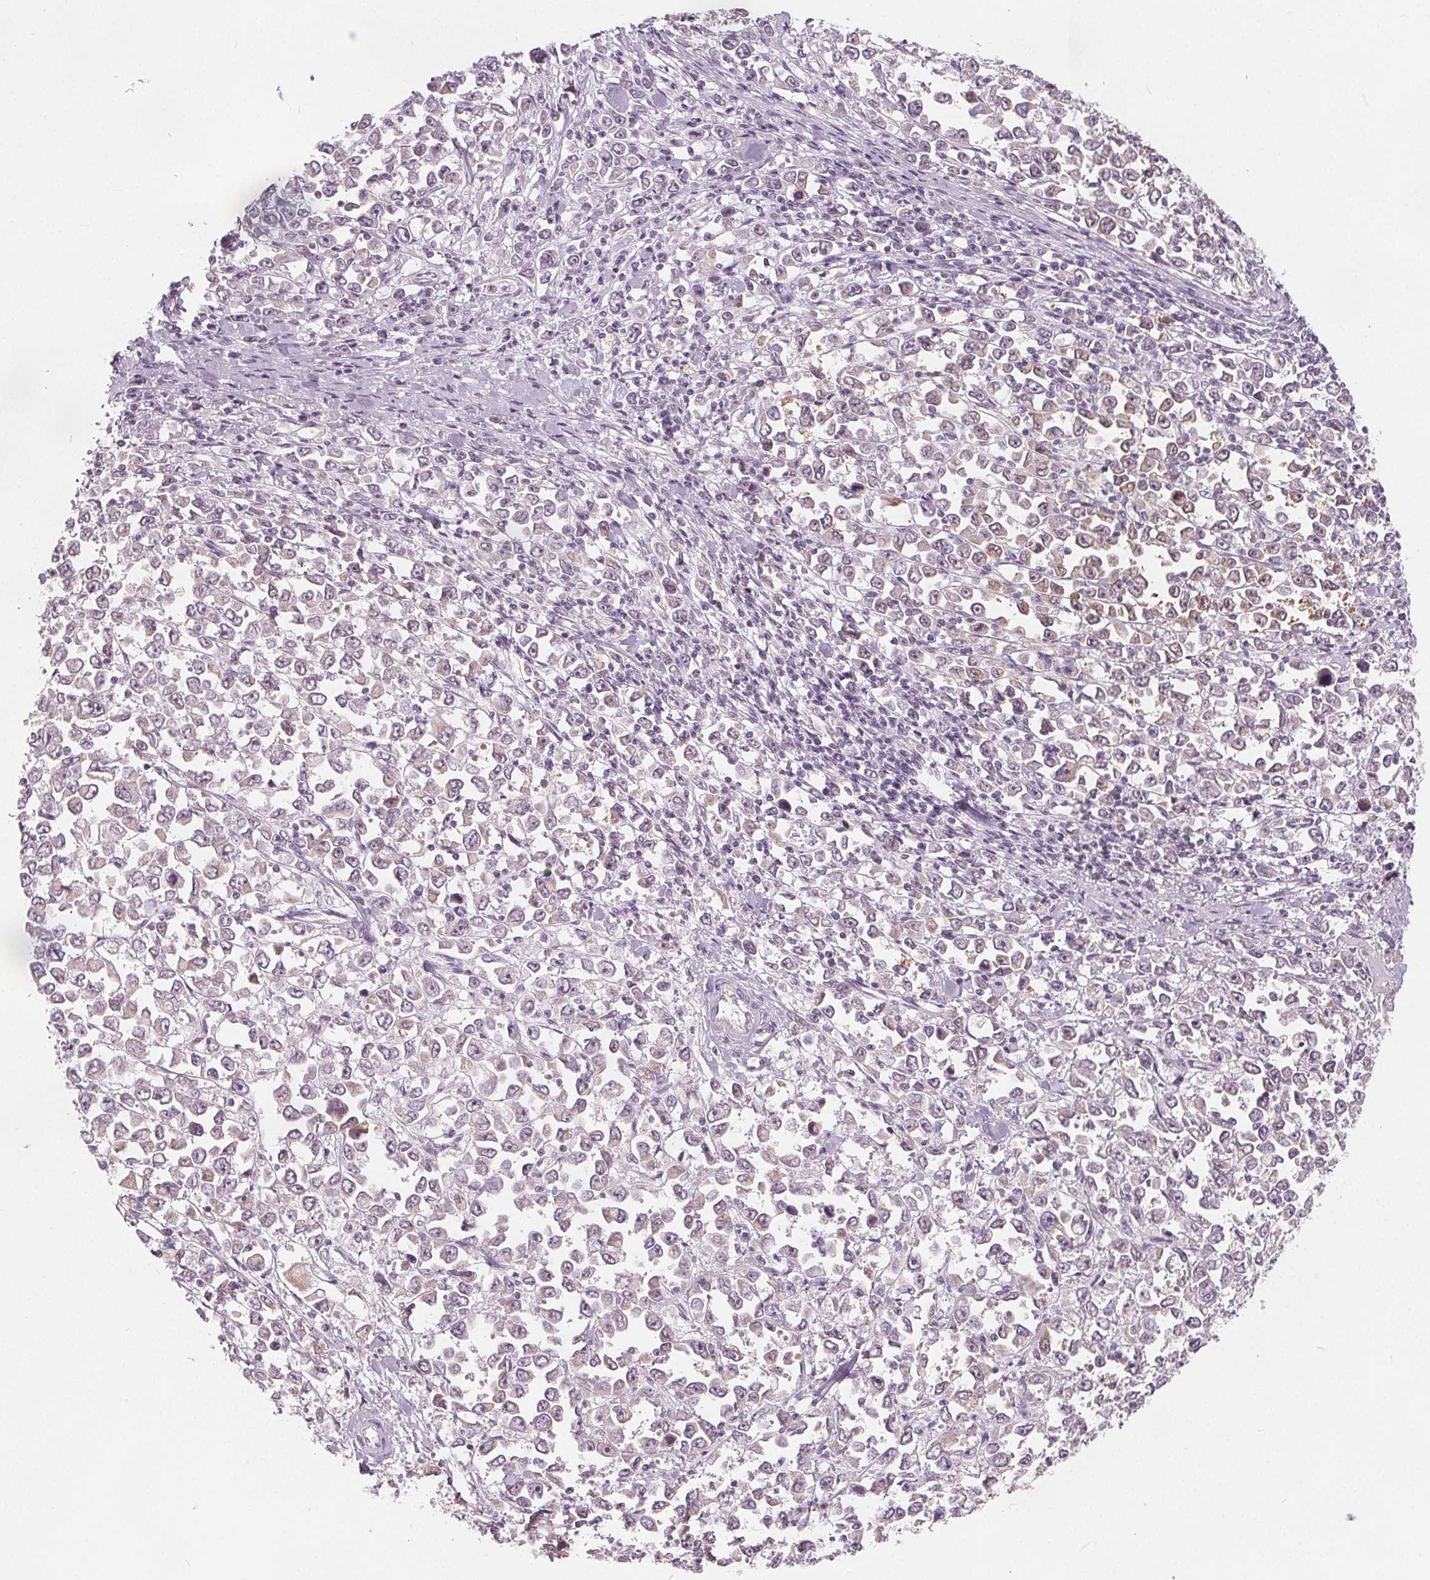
{"staining": {"intensity": "weak", "quantity": "<25%", "location": "cytoplasmic/membranous"}, "tissue": "stomach cancer", "cell_type": "Tumor cells", "image_type": "cancer", "snomed": [{"axis": "morphology", "description": "Adenocarcinoma, NOS"}, {"axis": "topography", "description": "Stomach, upper"}], "caption": "An IHC photomicrograph of adenocarcinoma (stomach) is shown. There is no staining in tumor cells of adenocarcinoma (stomach). Brightfield microscopy of immunohistochemistry (IHC) stained with DAB (brown) and hematoxylin (blue), captured at high magnification.", "gene": "NUP210L", "patient": {"sex": "male", "age": 70}}